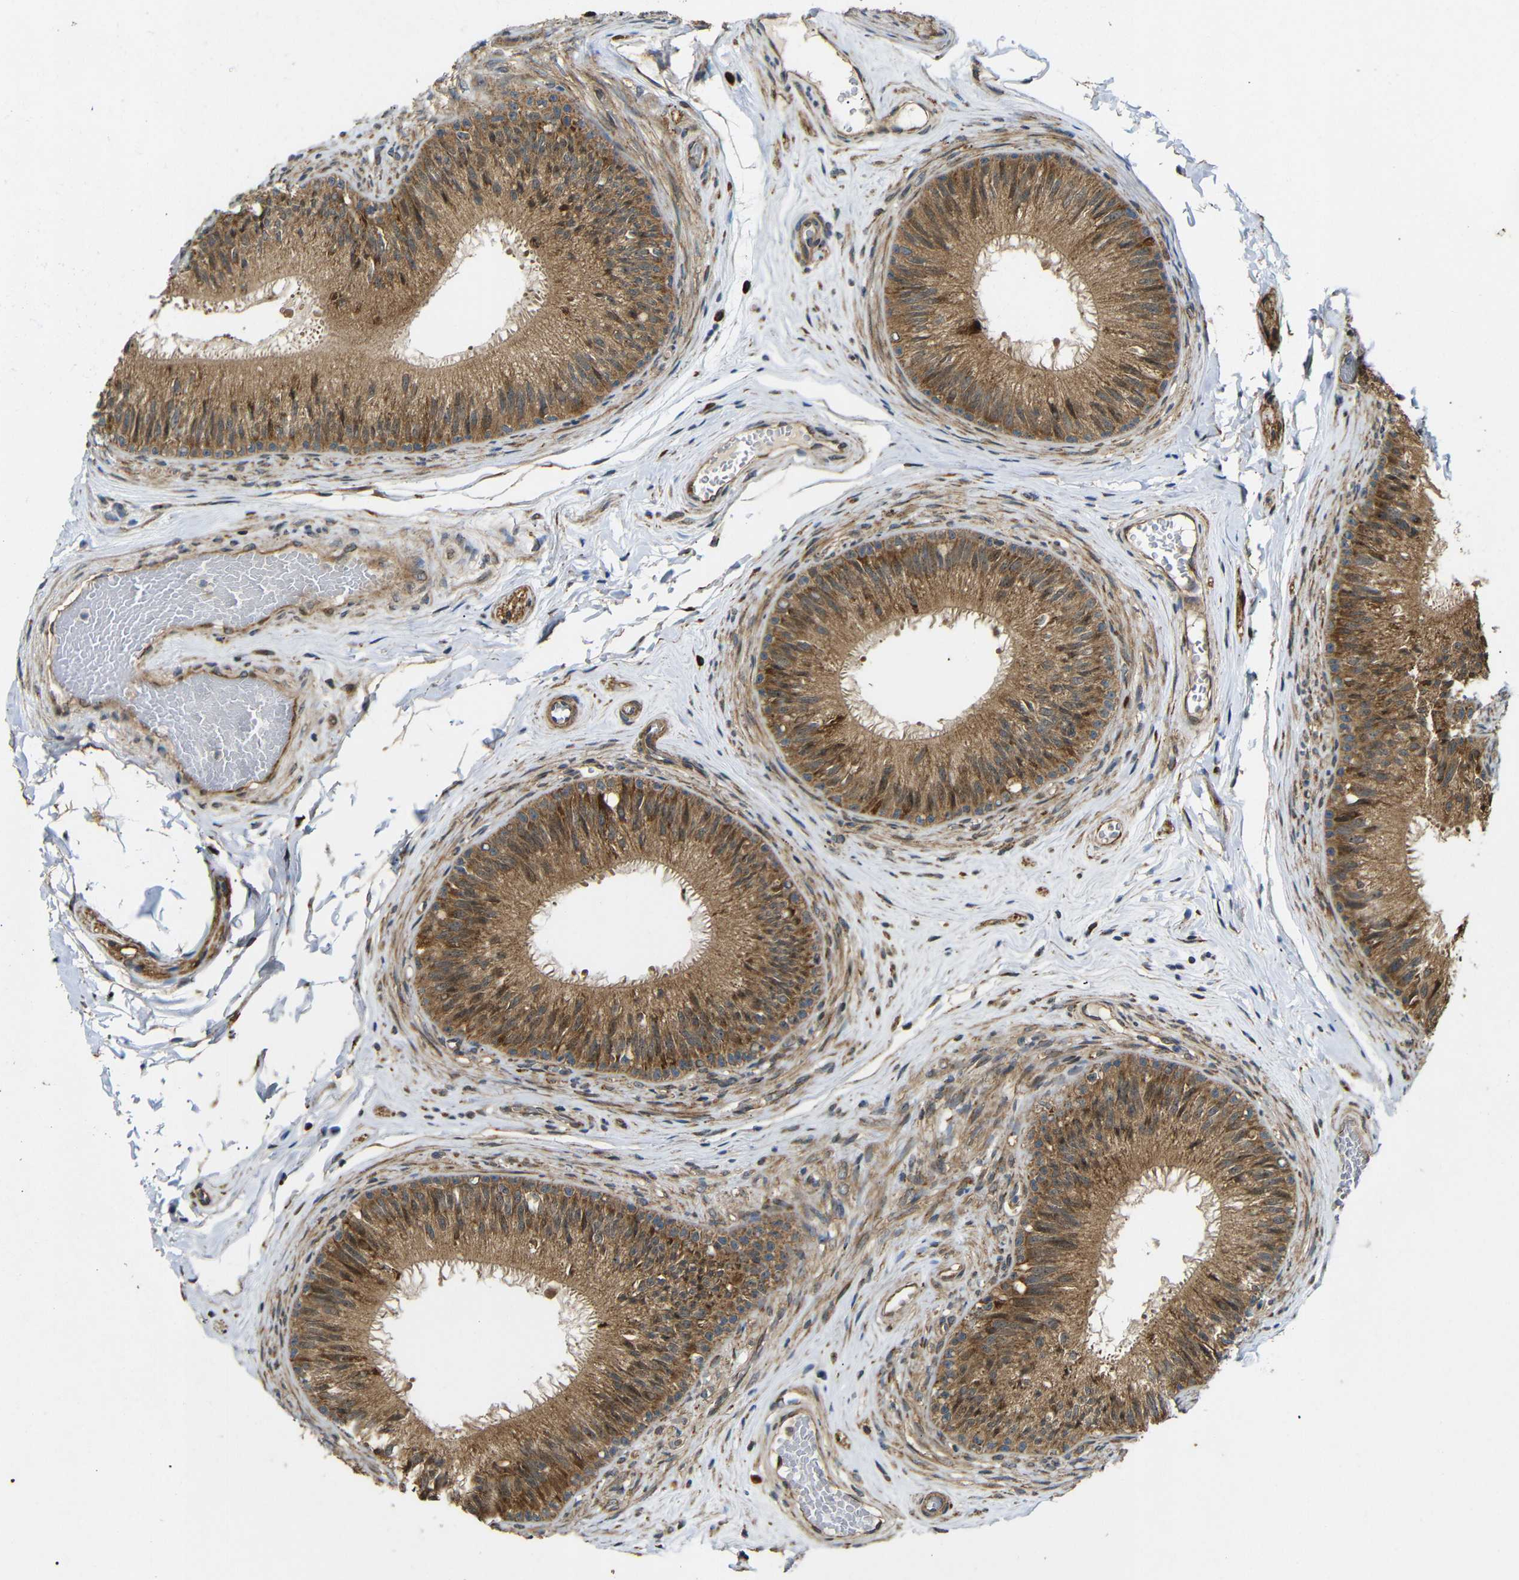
{"staining": {"intensity": "moderate", "quantity": ">75%", "location": "cytoplasmic/membranous"}, "tissue": "epididymis", "cell_type": "Glandular cells", "image_type": "normal", "snomed": [{"axis": "morphology", "description": "Normal tissue, NOS"}, {"axis": "topography", "description": "Testis"}, {"axis": "topography", "description": "Epididymis"}], "caption": "DAB immunohistochemical staining of normal epididymis shows moderate cytoplasmic/membranous protein positivity in about >75% of glandular cells. The protein of interest is stained brown, and the nuclei are stained in blue (DAB (3,3'-diaminobenzidine) IHC with brightfield microscopy, high magnification).", "gene": "KANK4", "patient": {"sex": "male", "age": 36}}